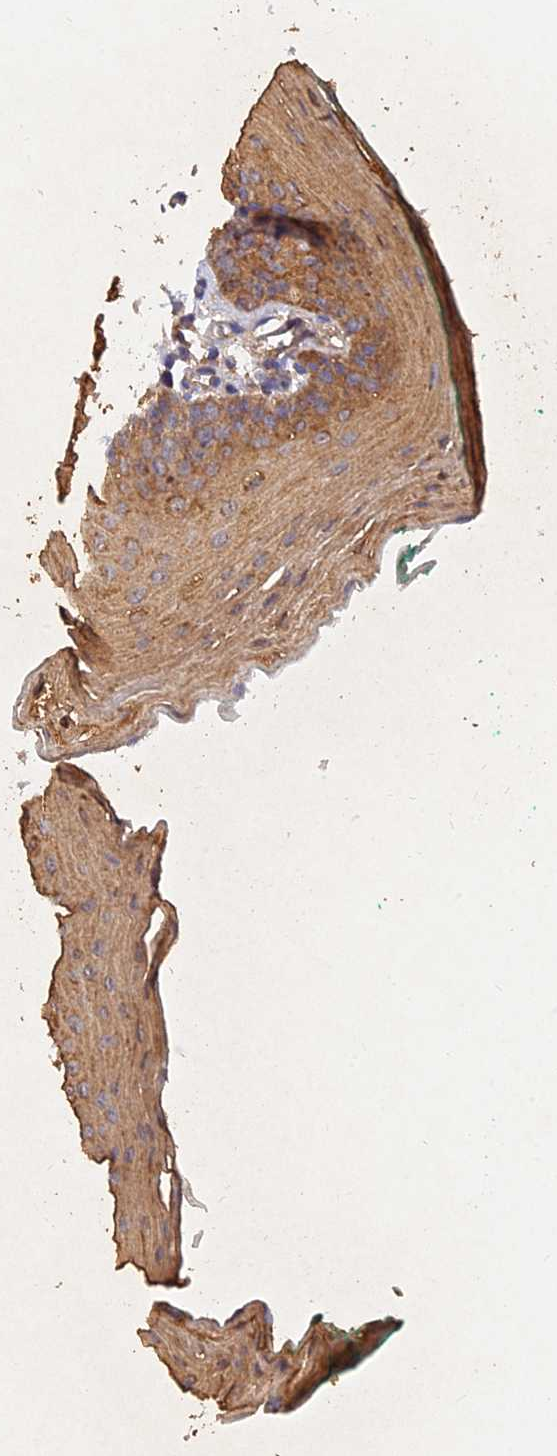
{"staining": {"intensity": "moderate", "quantity": ">75%", "location": "cytoplasmic/membranous"}, "tissue": "oral mucosa", "cell_type": "Squamous epithelial cells", "image_type": "normal", "snomed": [{"axis": "morphology", "description": "Normal tissue, NOS"}, {"axis": "topography", "description": "Oral tissue"}], "caption": "A photomicrograph of oral mucosa stained for a protein demonstrates moderate cytoplasmic/membranous brown staining in squamous epithelial cells.", "gene": "SLC38A11", "patient": {"sex": "male", "age": 58}}